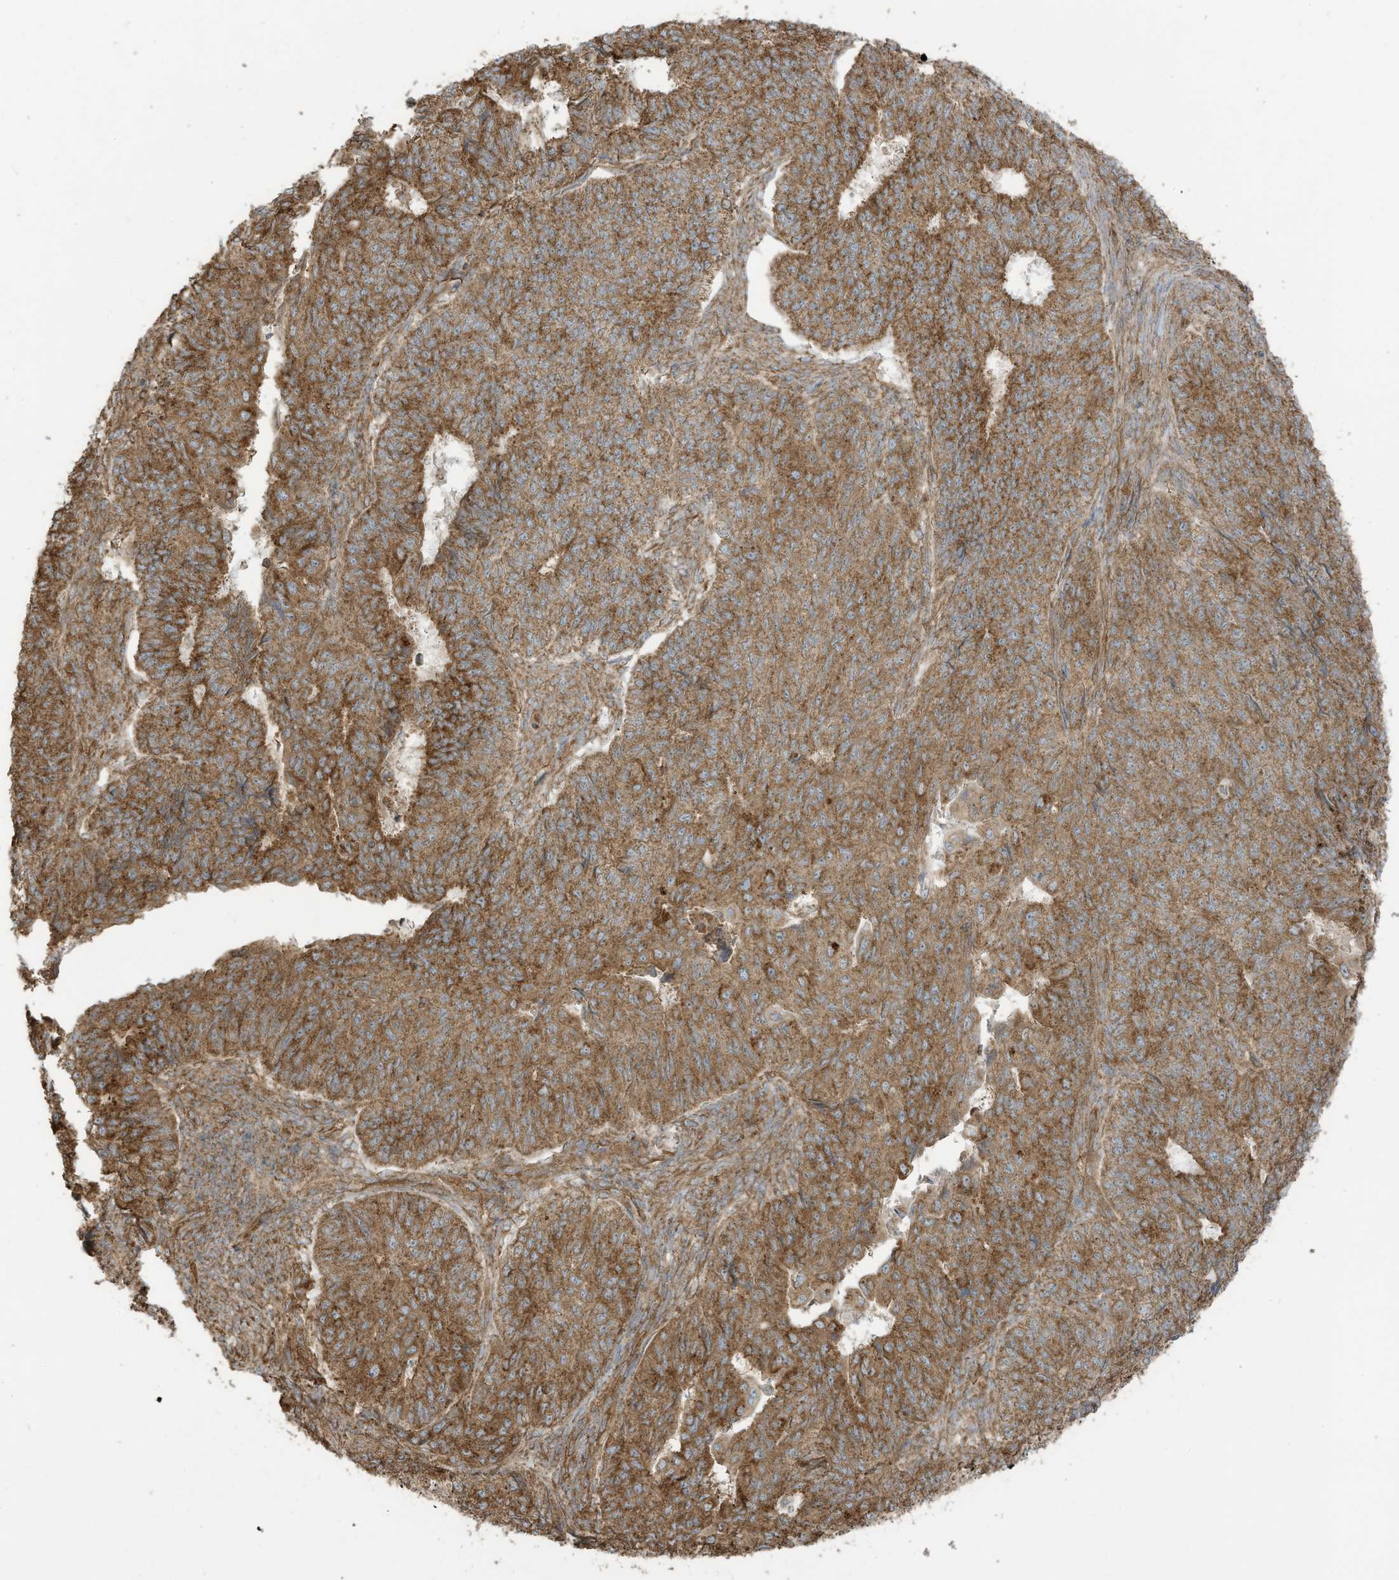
{"staining": {"intensity": "moderate", "quantity": ">75%", "location": "cytoplasmic/membranous"}, "tissue": "endometrial cancer", "cell_type": "Tumor cells", "image_type": "cancer", "snomed": [{"axis": "morphology", "description": "Adenocarcinoma, NOS"}, {"axis": "topography", "description": "Endometrium"}], "caption": "Human adenocarcinoma (endometrial) stained for a protein (brown) reveals moderate cytoplasmic/membranous positive staining in approximately >75% of tumor cells.", "gene": "CGAS", "patient": {"sex": "female", "age": 32}}